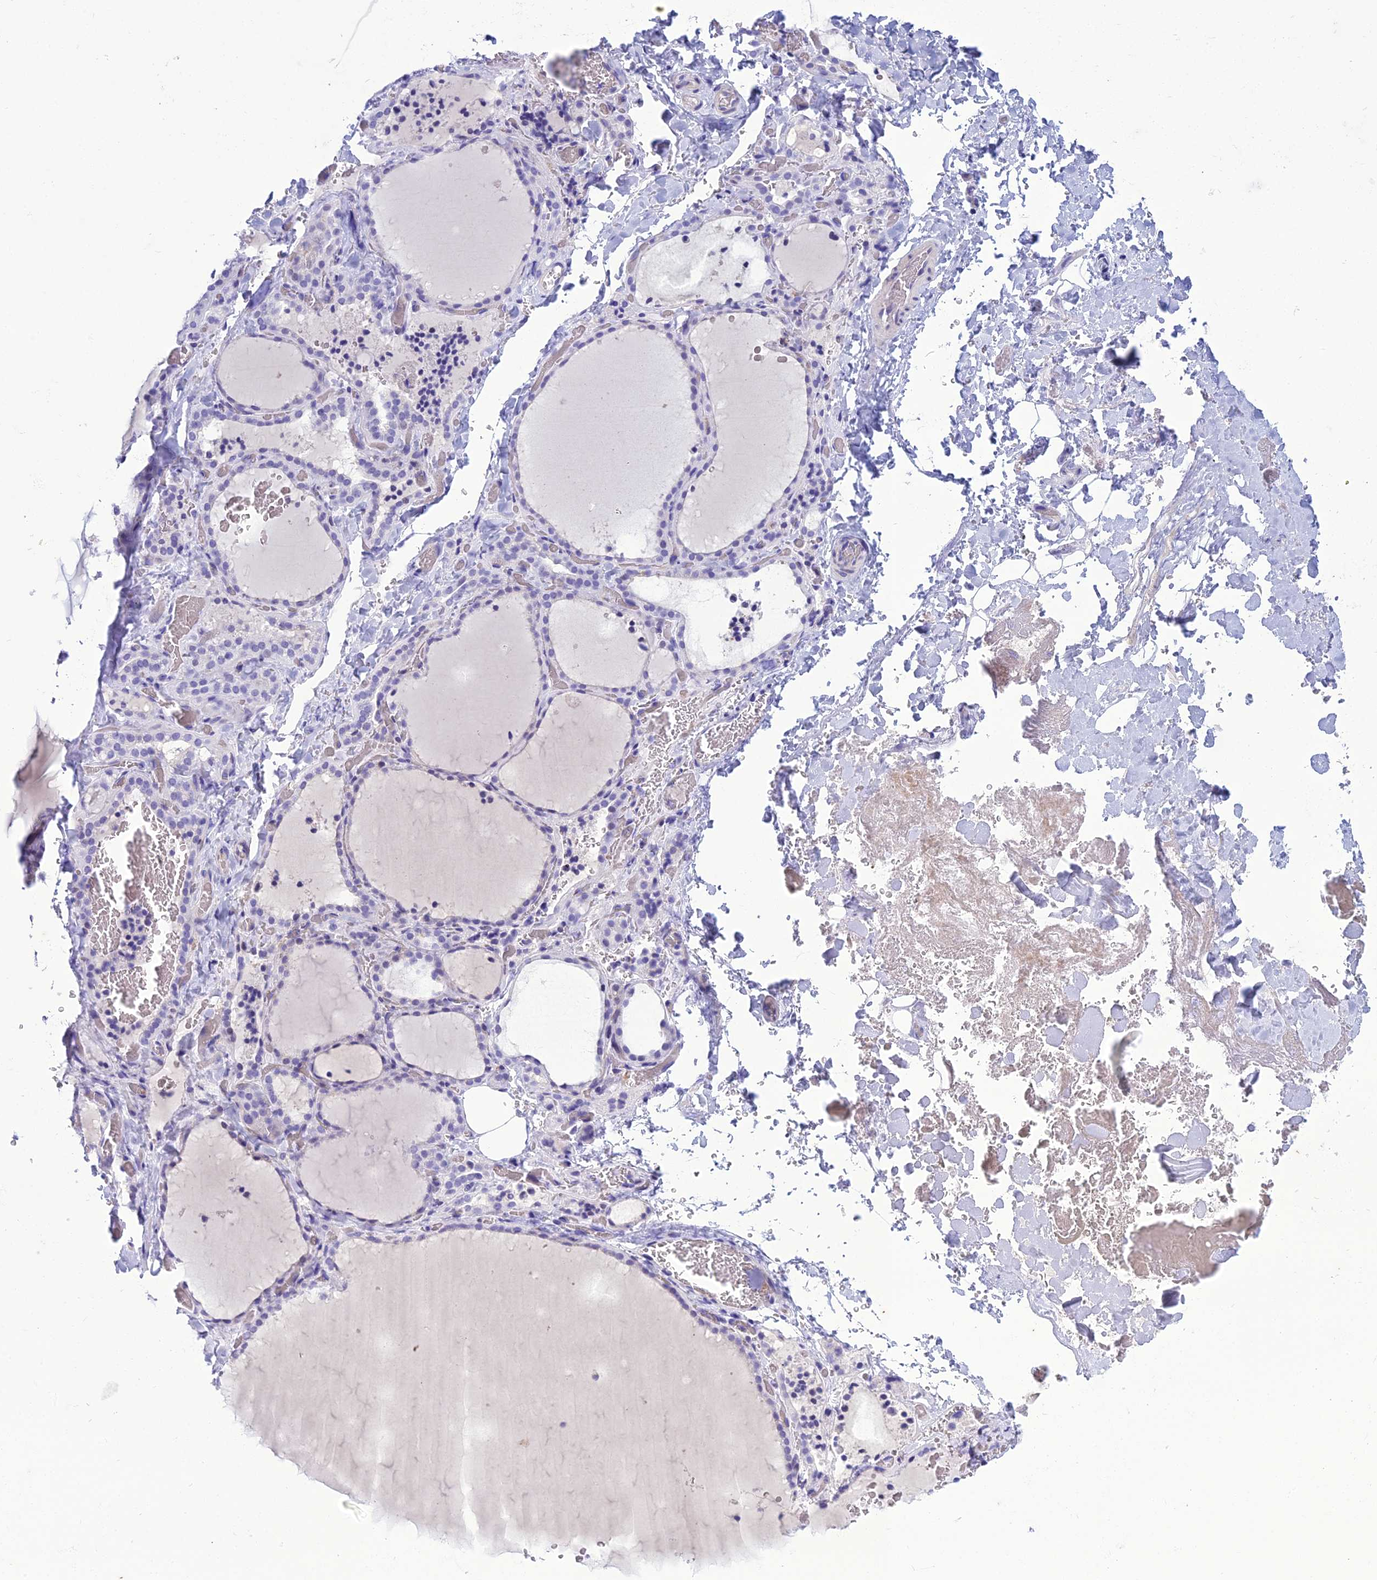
{"staining": {"intensity": "negative", "quantity": "none", "location": "none"}, "tissue": "thyroid gland", "cell_type": "Glandular cells", "image_type": "normal", "snomed": [{"axis": "morphology", "description": "Normal tissue, NOS"}, {"axis": "topography", "description": "Thyroid gland"}], "caption": "DAB immunohistochemical staining of unremarkable human thyroid gland demonstrates no significant staining in glandular cells.", "gene": "CRB2", "patient": {"sex": "female", "age": 22}}